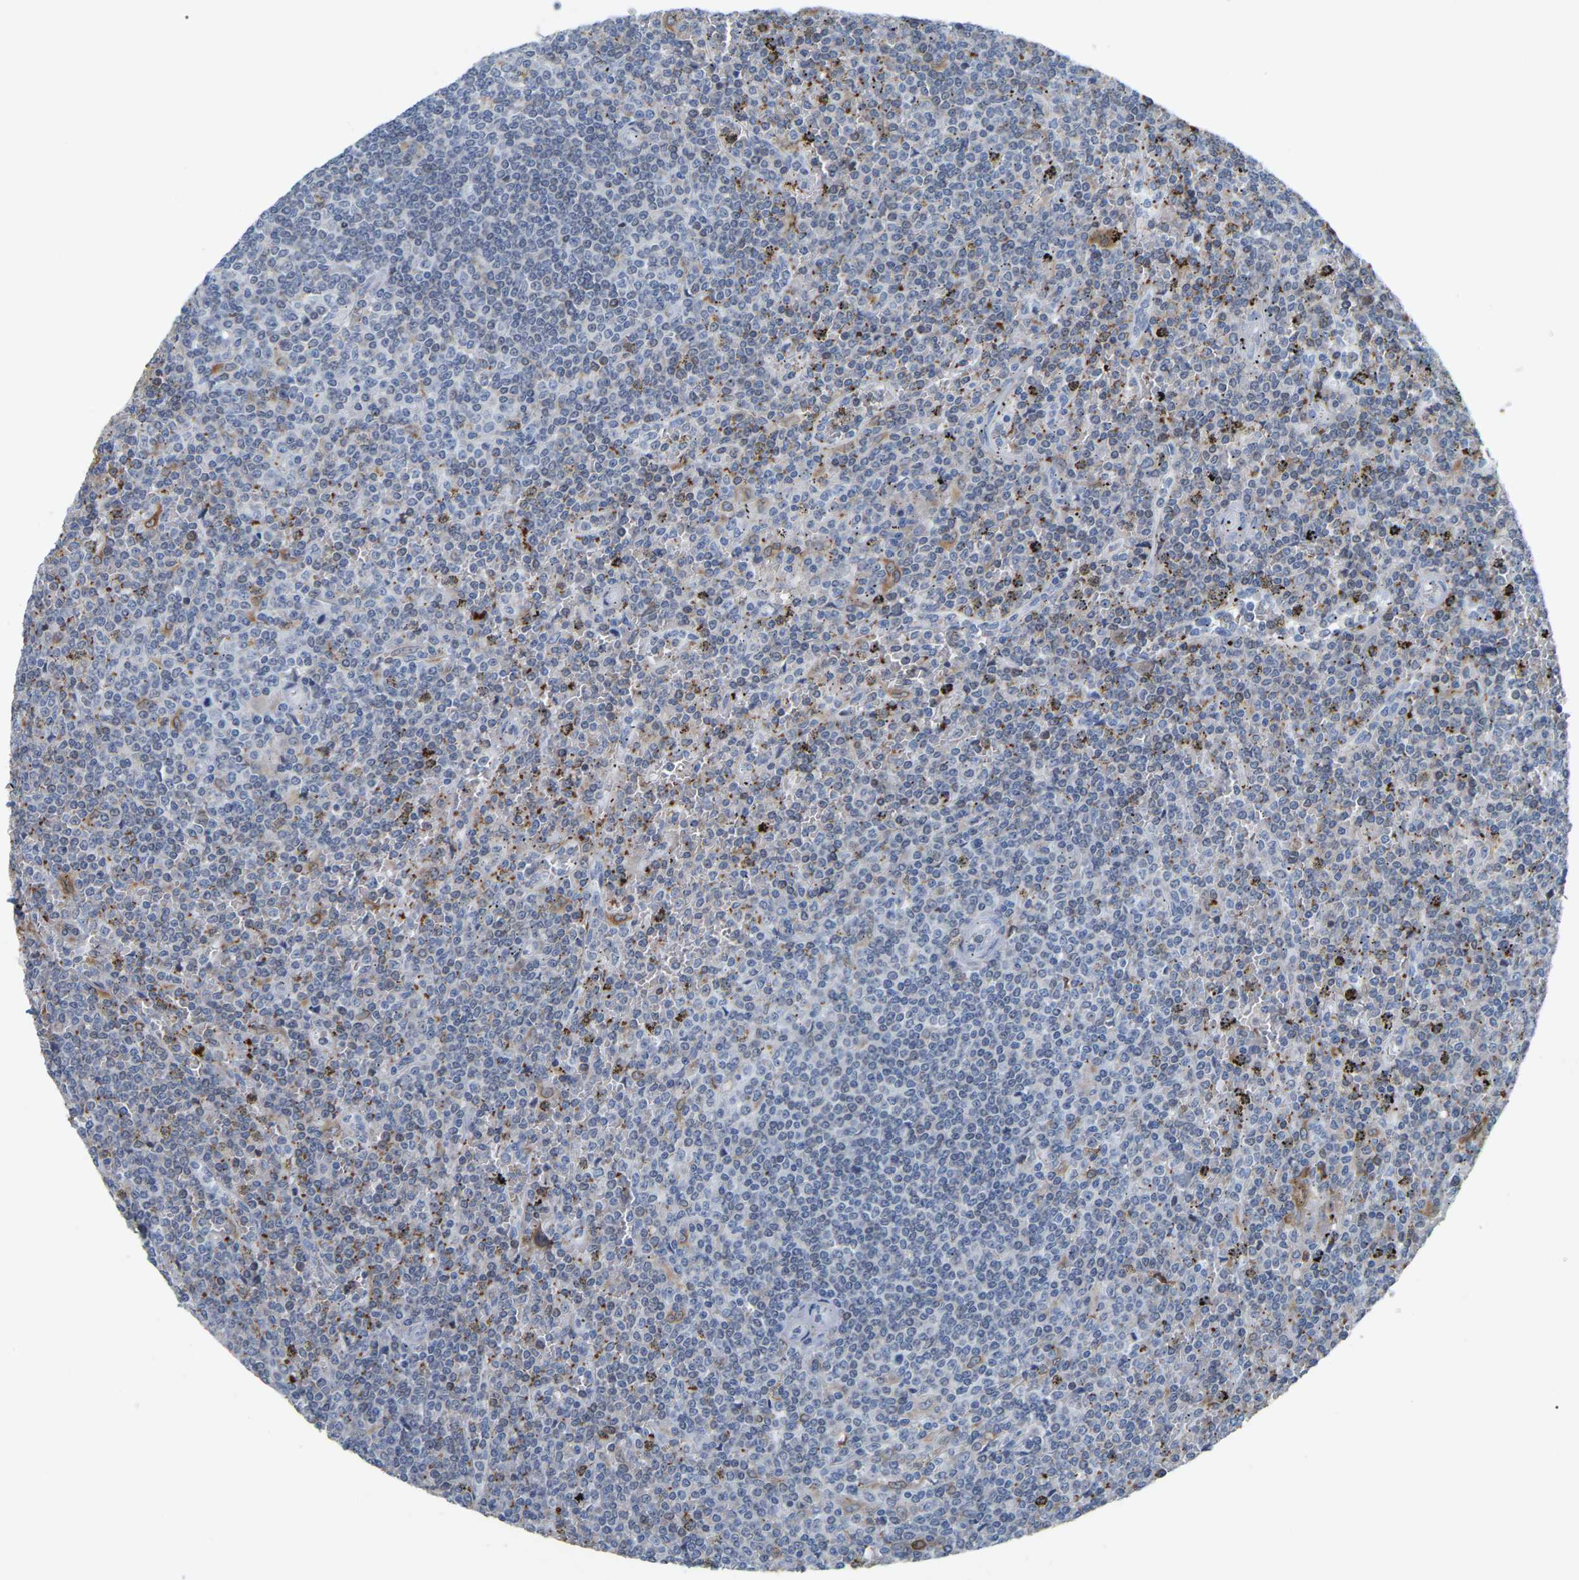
{"staining": {"intensity": "negative", "quantity": "none", "location": "none"}, "tissue": "lymphoma", "cell_type": "Tumor cells", "image_type": "cancer", "snomed": [{"axis": "morphology", "description": "Malignant lymphoma, non-Hodgkin's type, Low grade"}, {"axis": "topography", "description": "Spleen"}], "caption": "DAB (3,3'-diaminobenzidine) immunohistochemical staining of human lymphoma shows no significant staining in tumor cells.", "gene": "PTGS1", "patient": {"sex": "female", "age": 19}}